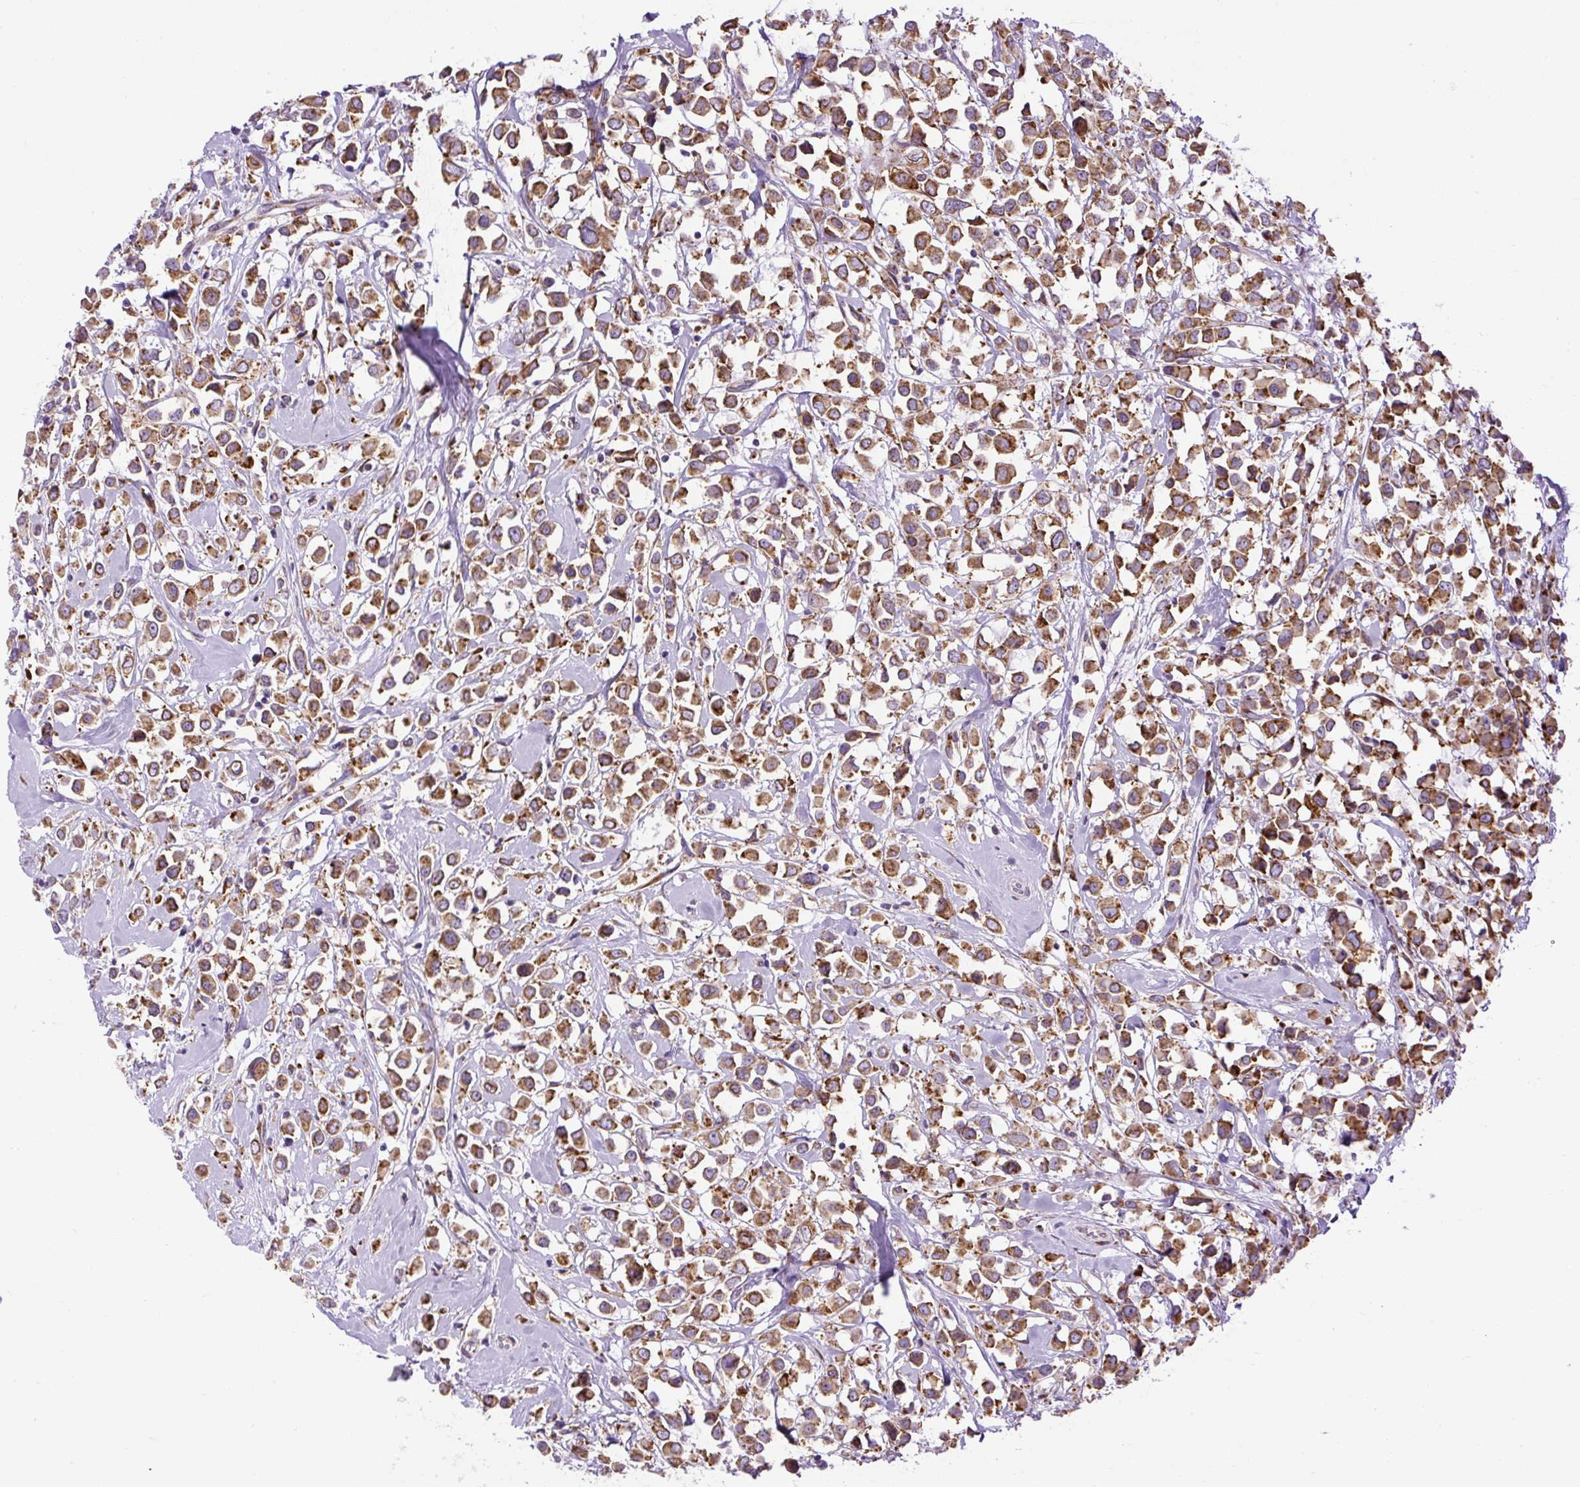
{"staining": {"intensity": "strong", "quantity": ">75%", "location": "cytoplasmic/membranous"}, "tissue": "breast cancer", "cell_type": "Tumor cells", "image_type": "cancer", "snomed": [{"axis": "morphology", "description": "Duct carcinoma"}, {"axis": "topography", "description": "Breast"}], "caption": "Immunohistochemistry (IHC) of human breast cancer (infiltrating ductal carcinoma) exhibits high levels of strong cytoplasmic/membranous staining in approximately >75% of tumor cells. The staining is performed using DAB brown chromogen to label protein expression. The nuclei are counter-stained blue using hematoxylin.", "gene": "DDOST", "patient": {"sex": "female", "age": 87}}